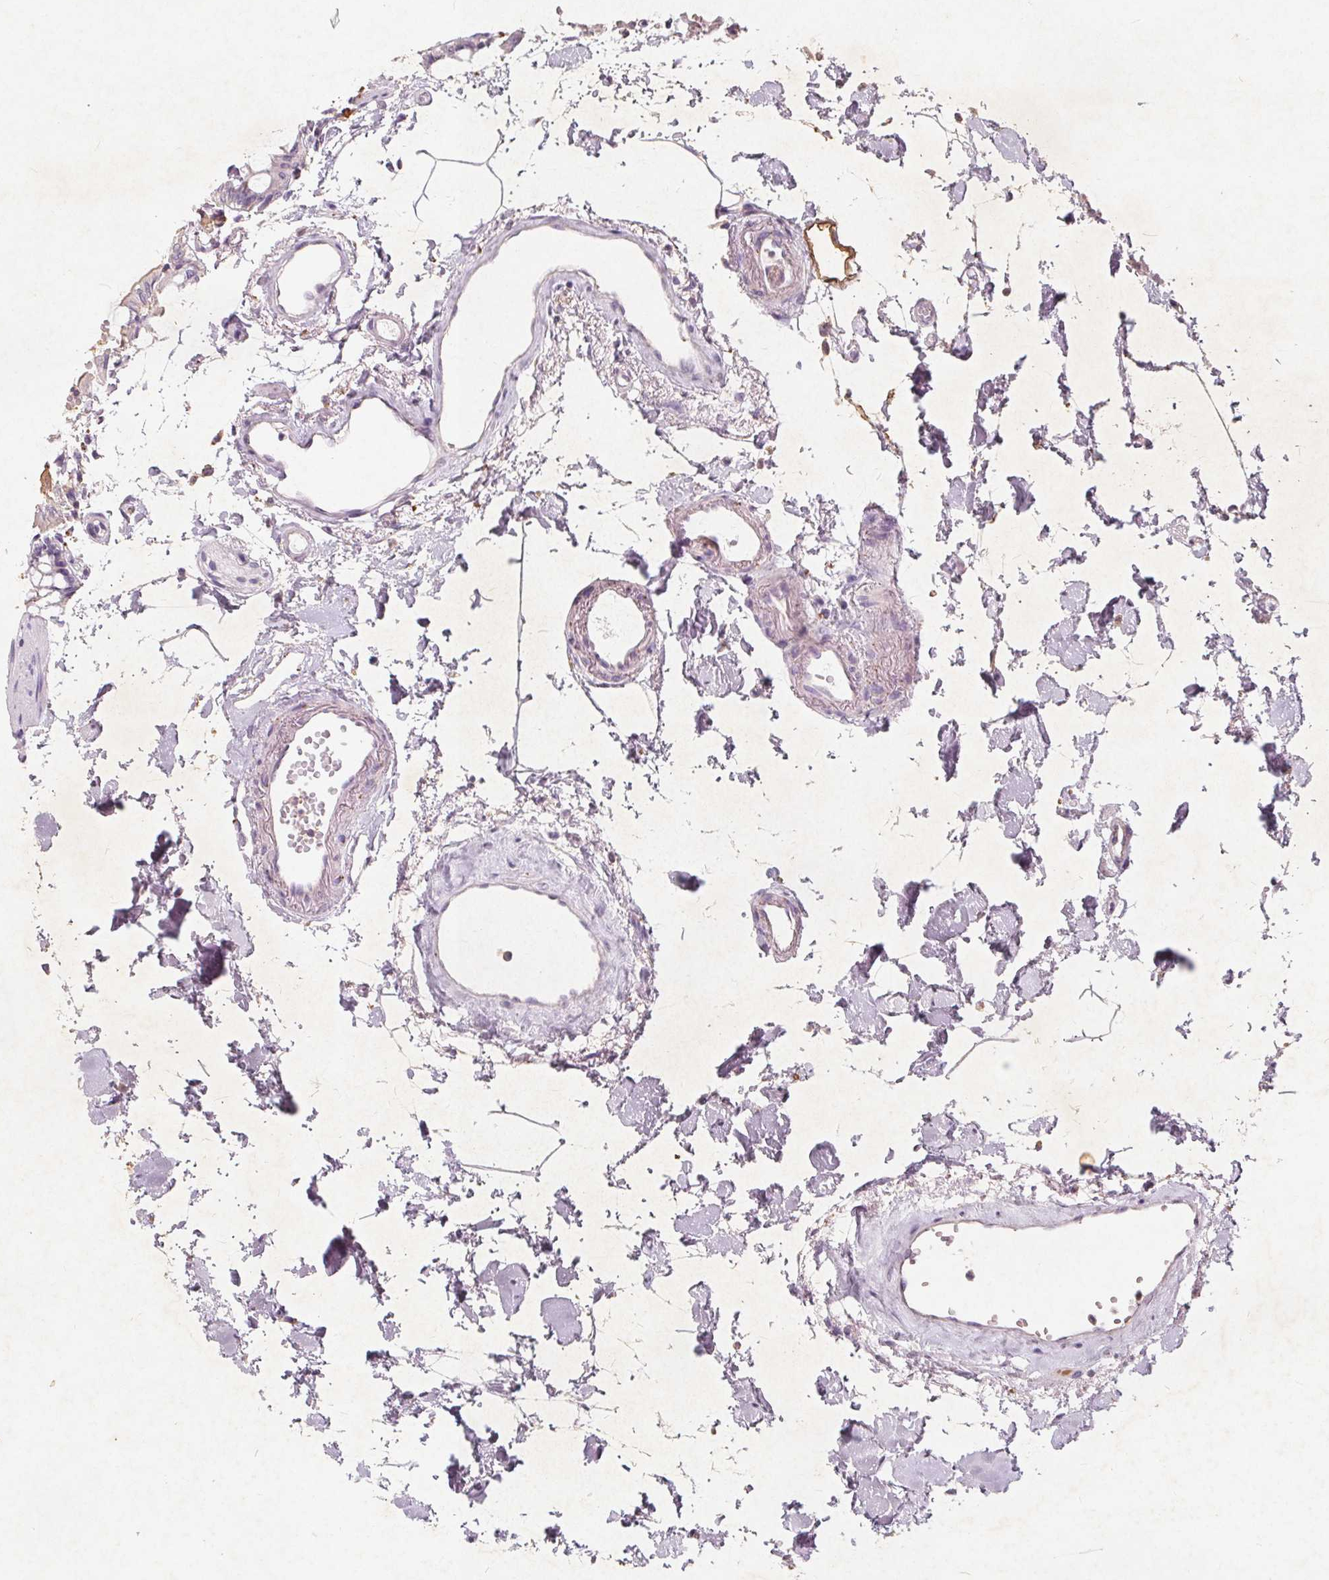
{"staining": {"intensity": "negative", "quantity": "none", "location": "none"}, "tissue": "colon", "cell_type": "Endothelial cells", "image_type": "normal", "snomed": [{"axis": "morphology", "description": "Normal tissue, NOS"}, {"axis": "topography", "description": "Colon"}], "caption": "High power microscopy histopathology image of an immunohistochemistry (IHC) micrograph of unremarkable colon, revealing no significant positivity in endothelial cells.", "gene": "C19orf84", "patient": {"sex": "female", "age": 84}}